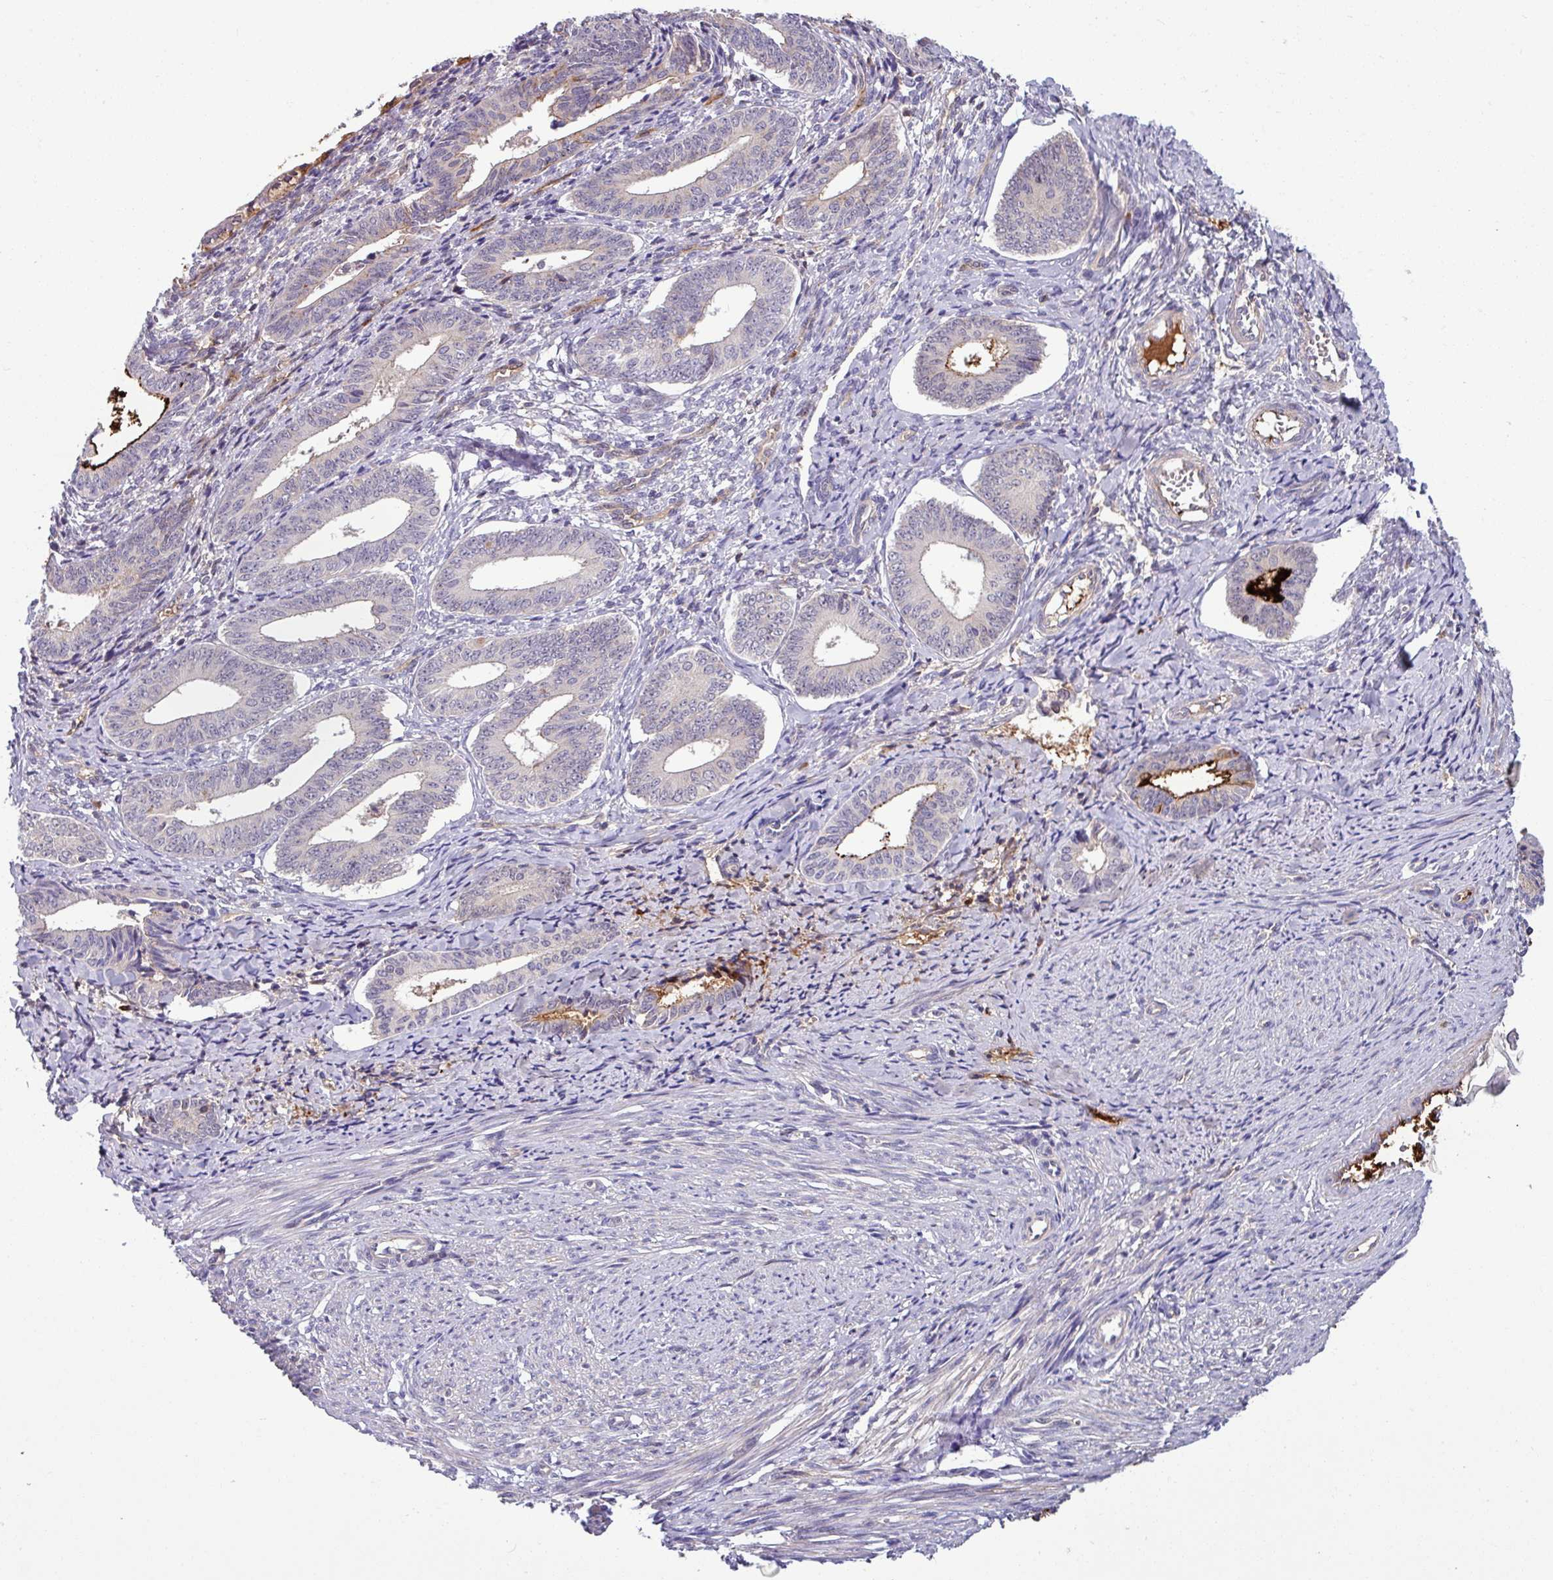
{"staining": {"intensity": "negative", "quantity": "none", "location": "none"}, "tissue": "cervical cancer", "cell_type": "Tumor cells", "image_type": "cancer", "snomed": [{"axis": "morphology", "description": "Squamous cell carcinoma, NOS"}, {"axis": "topography", "description": "Cervix"}], "caption": "IHC photomicrograph of human cervical cancer stained for a protein (brown), which displays no positivity in tumor cells.", "gene": "B4GALNT4", "patient": {"sex": "female", "age": 59}}